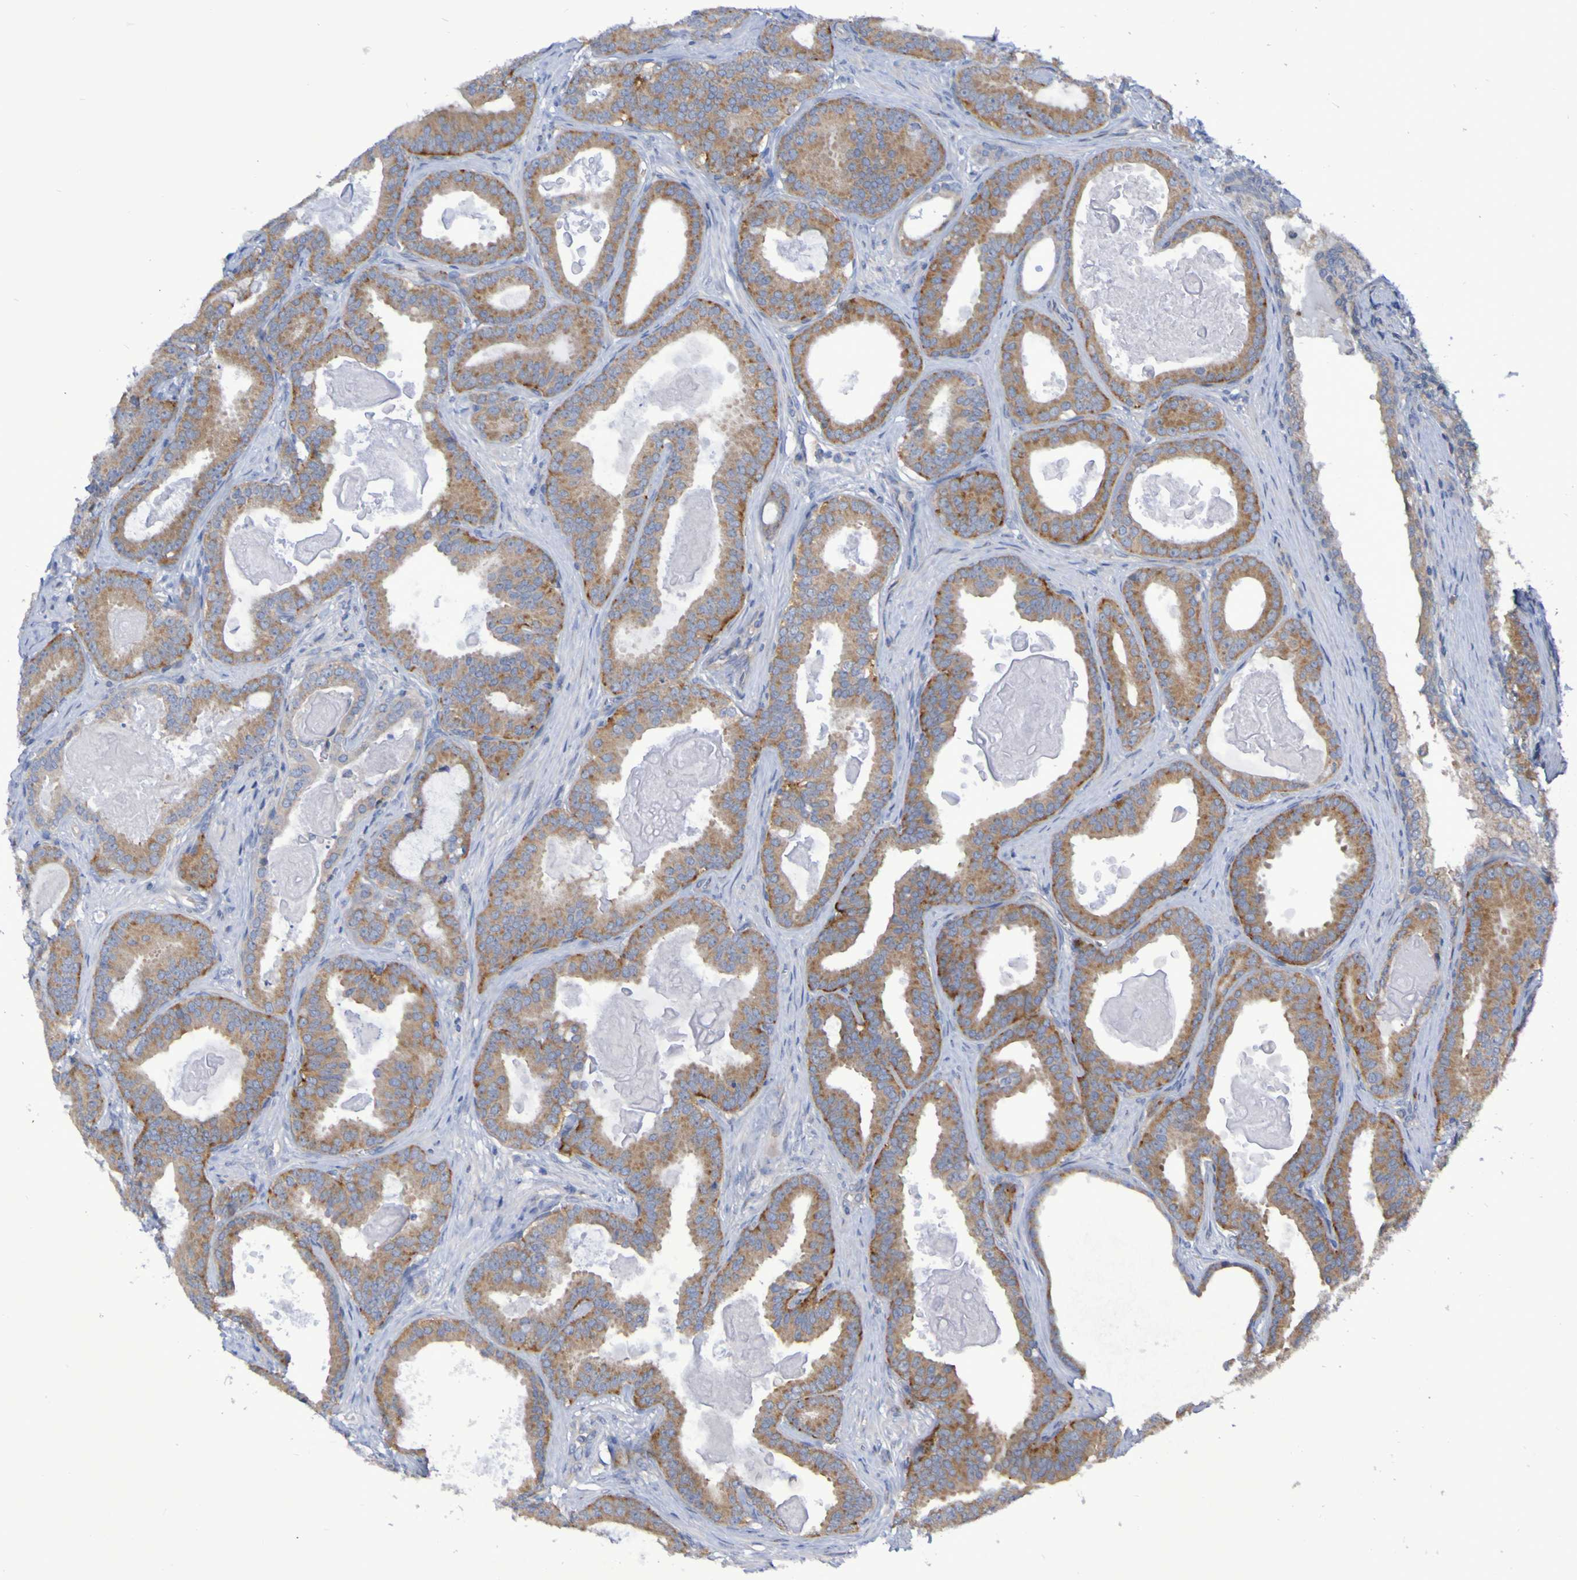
{"staining": {"intensity": "strong", "quantity": ">75%", "location": "cytoplasmic/membranous"}, "tissue": "prostate cancer", "cell_type": "Tumor cells", "image_type": "cancer", "snomed": [{"axis": "morphology", "description": "Adenocarcinoma, High grade"}, {"axis": "topography", "description": "Prostate"}], "caption": "A high-resolution histopathology image shows immunohistochemistry staining of high-grade adenocarcinoma (prostate), which reveals strong cytoplasmic/membranous staining in approximately >75% of tumor cells.", "gene": "LMBRD2", "patient": {"sex": "male", "age": 60}}